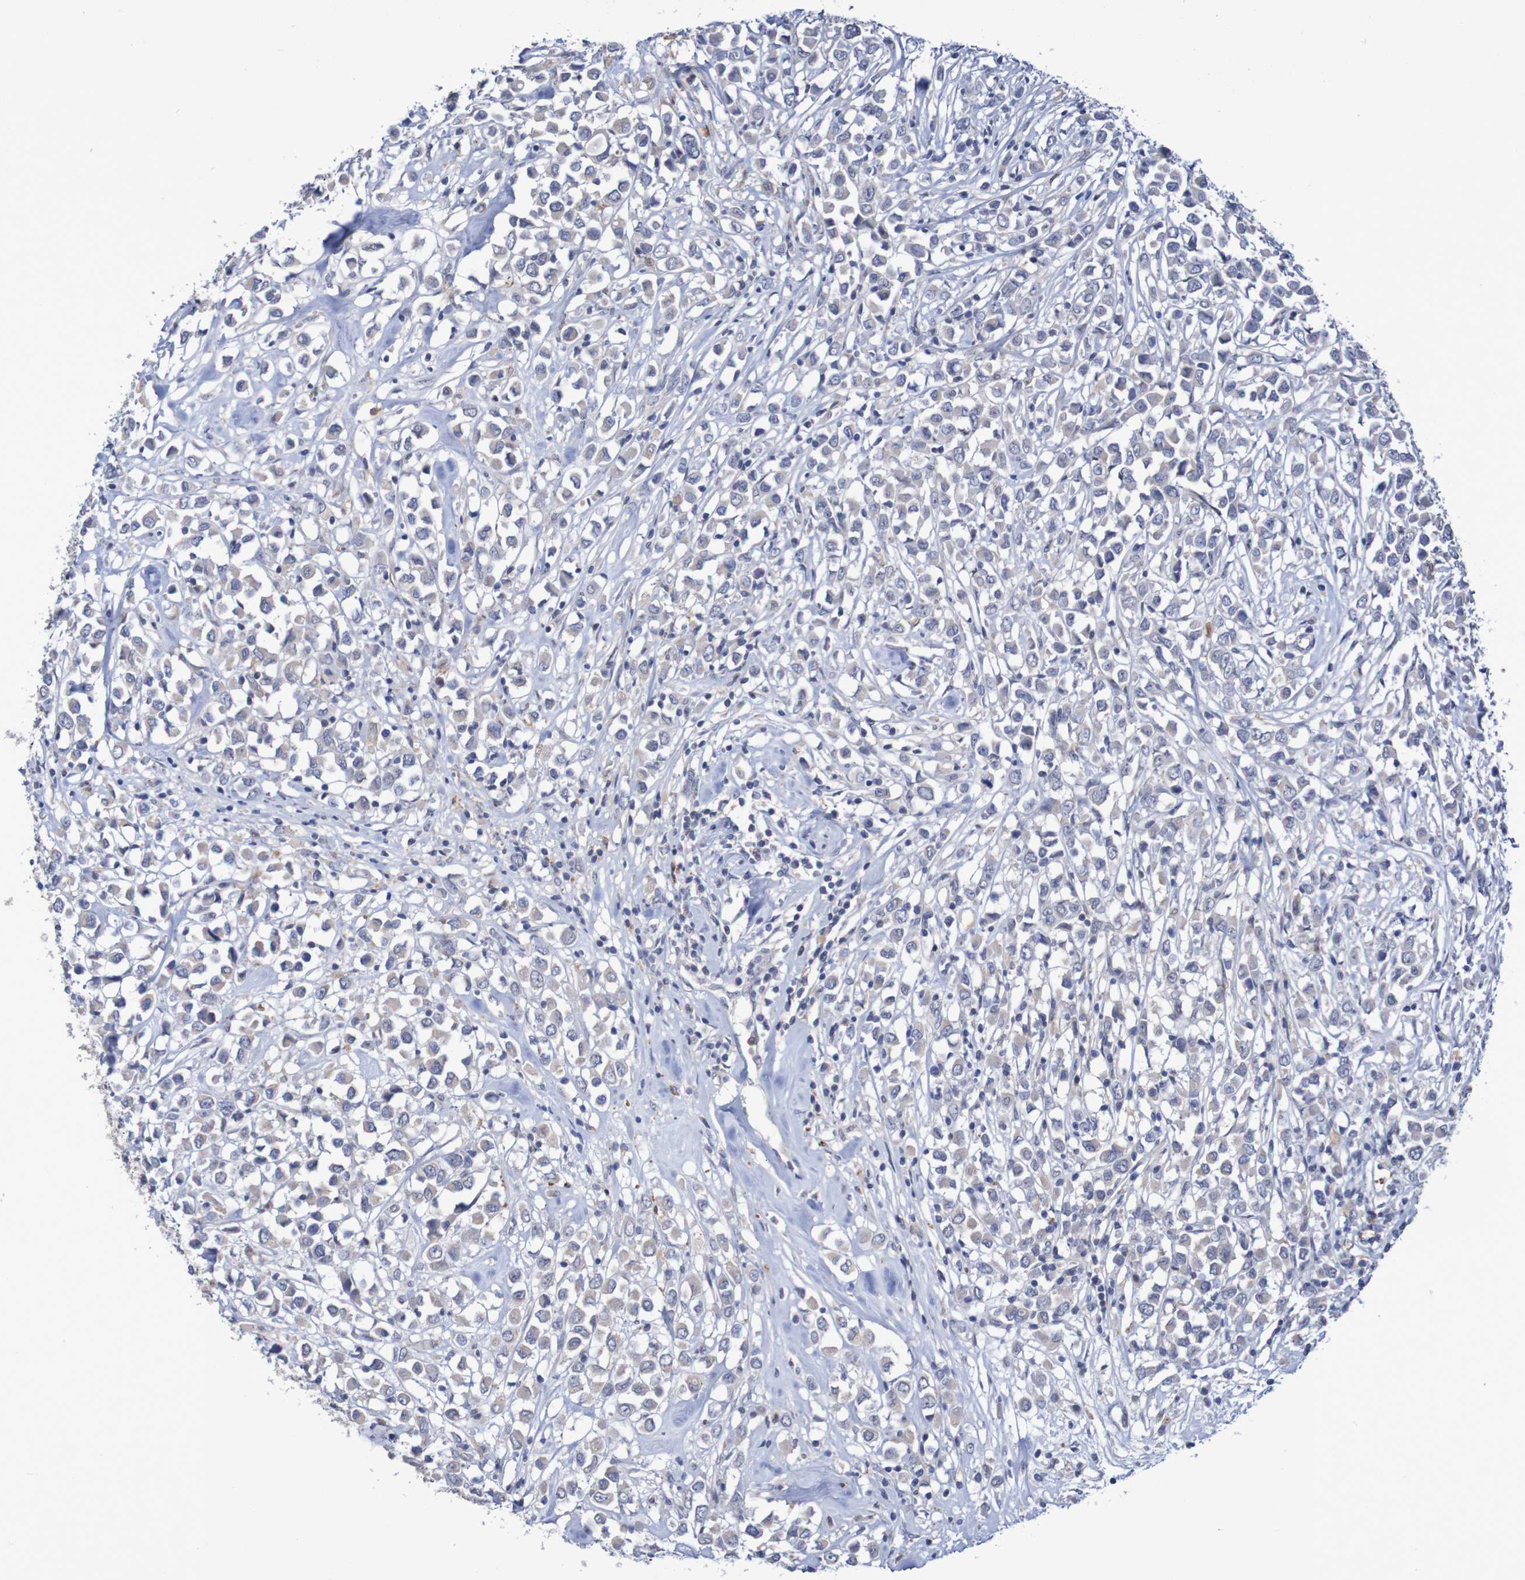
{"staining": {"intensity": "negative", "quantity": "none", "location": "none"}, "tissue": "breast cancer", "cell_type": "Tumor cells", "image_type": "cancer", "snomed": [{"axis": "morphology", "description": "Duct carcinoma"}, {"axis": "topography", "description": "Breast"}], "caption": "Breast intraductal carcinoma stained for a protein using immunohistochemistry exhibits no staining tumor cells.", "gene": "FBP2", "patient": {"sex": "female", "age": 61}}